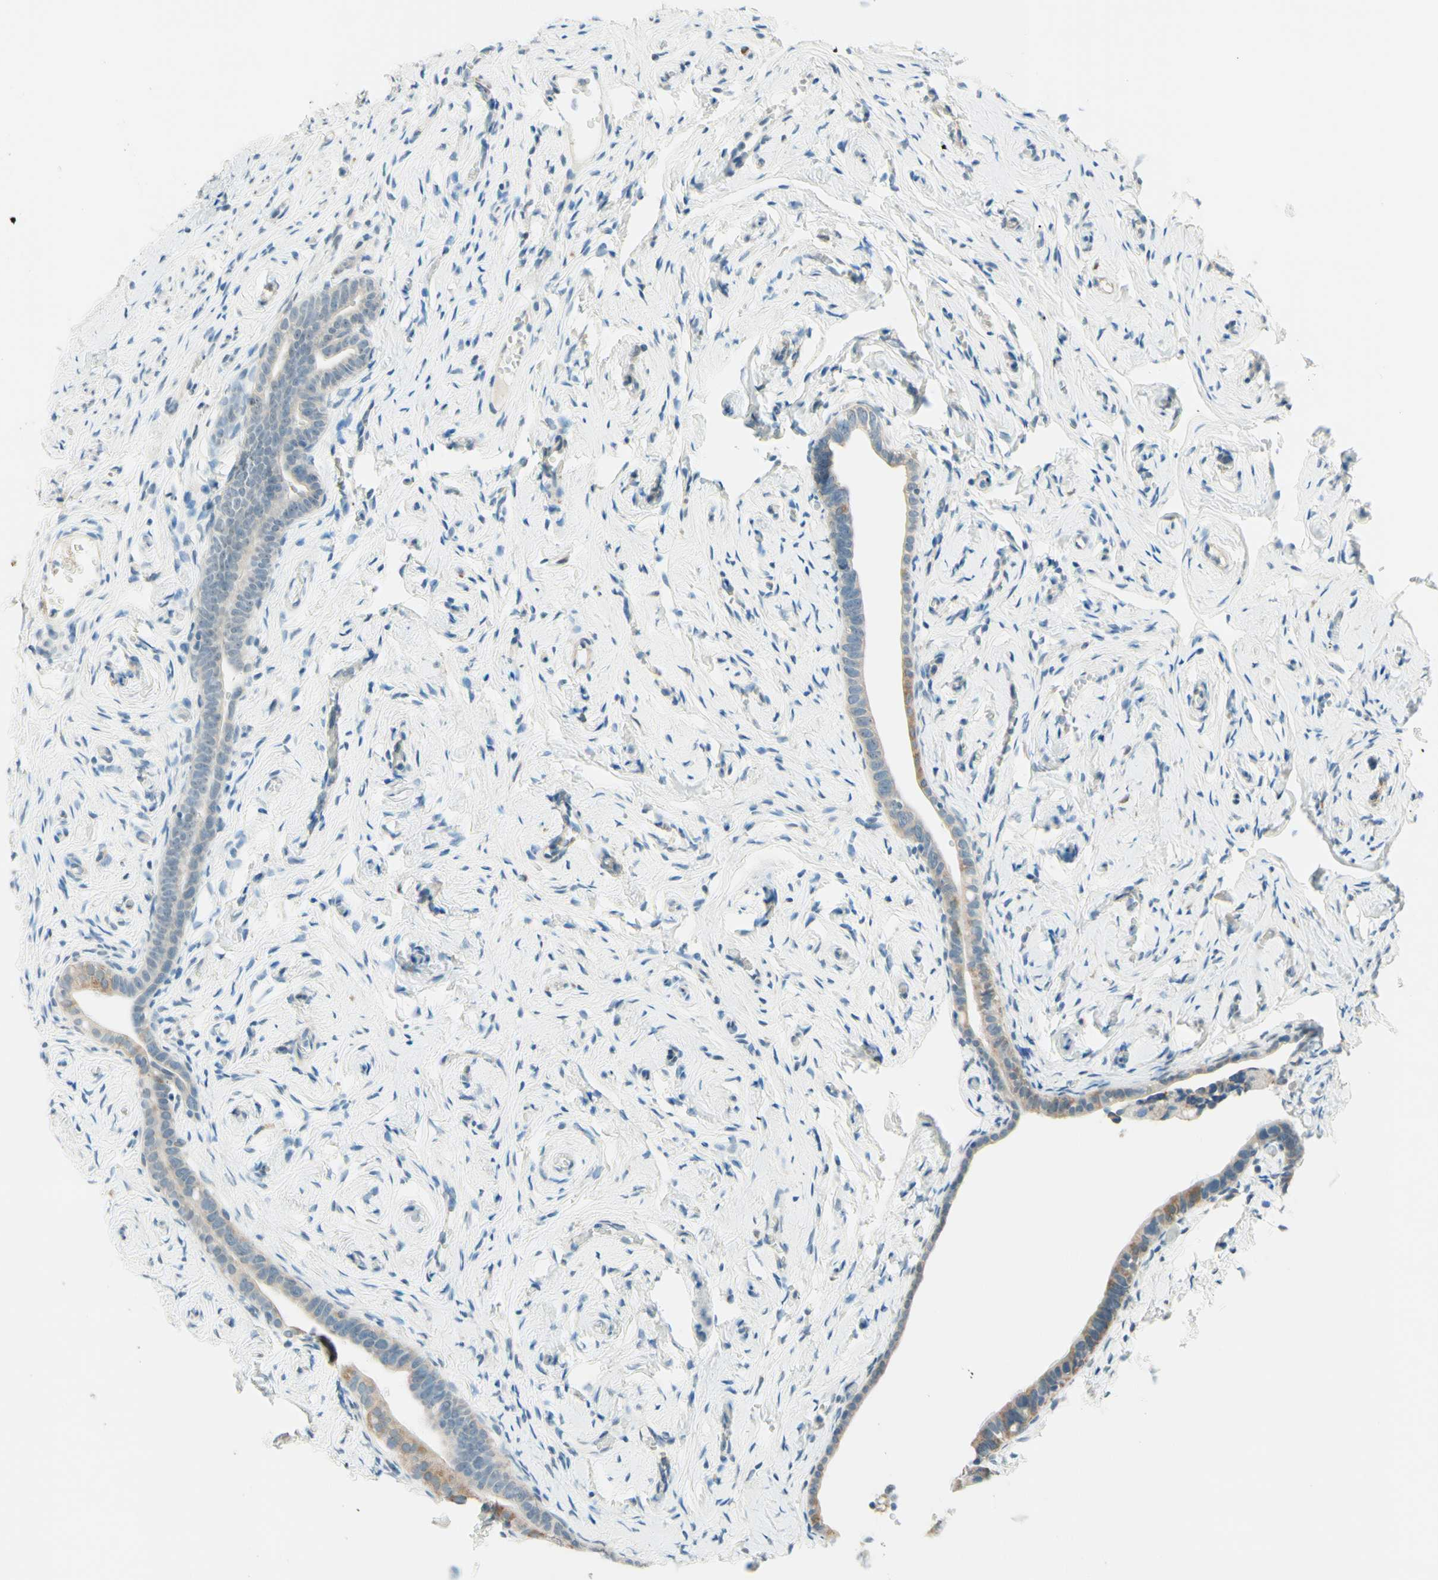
{"staining": {"intensity": "weak", "quantity": "25%-75%", "location": "cytoplasmic/membranous"}, "tissue": "fallopian tube", "cell_type": "Glandular cells", "image_type": "normal", "snomed": [{"axis": "morphology", "description": "Normal tissue, NOS"}, {"axis": "topography", "description": "Fallopian tube"}], "caption": "Glandular cells show low levels of weak cytoplasmic/membranous expression in about 25%-75% of cells in unremarkable fallopian tube.", "gene": "JPH1", "patient": {"sex": "female", "age": 71}}